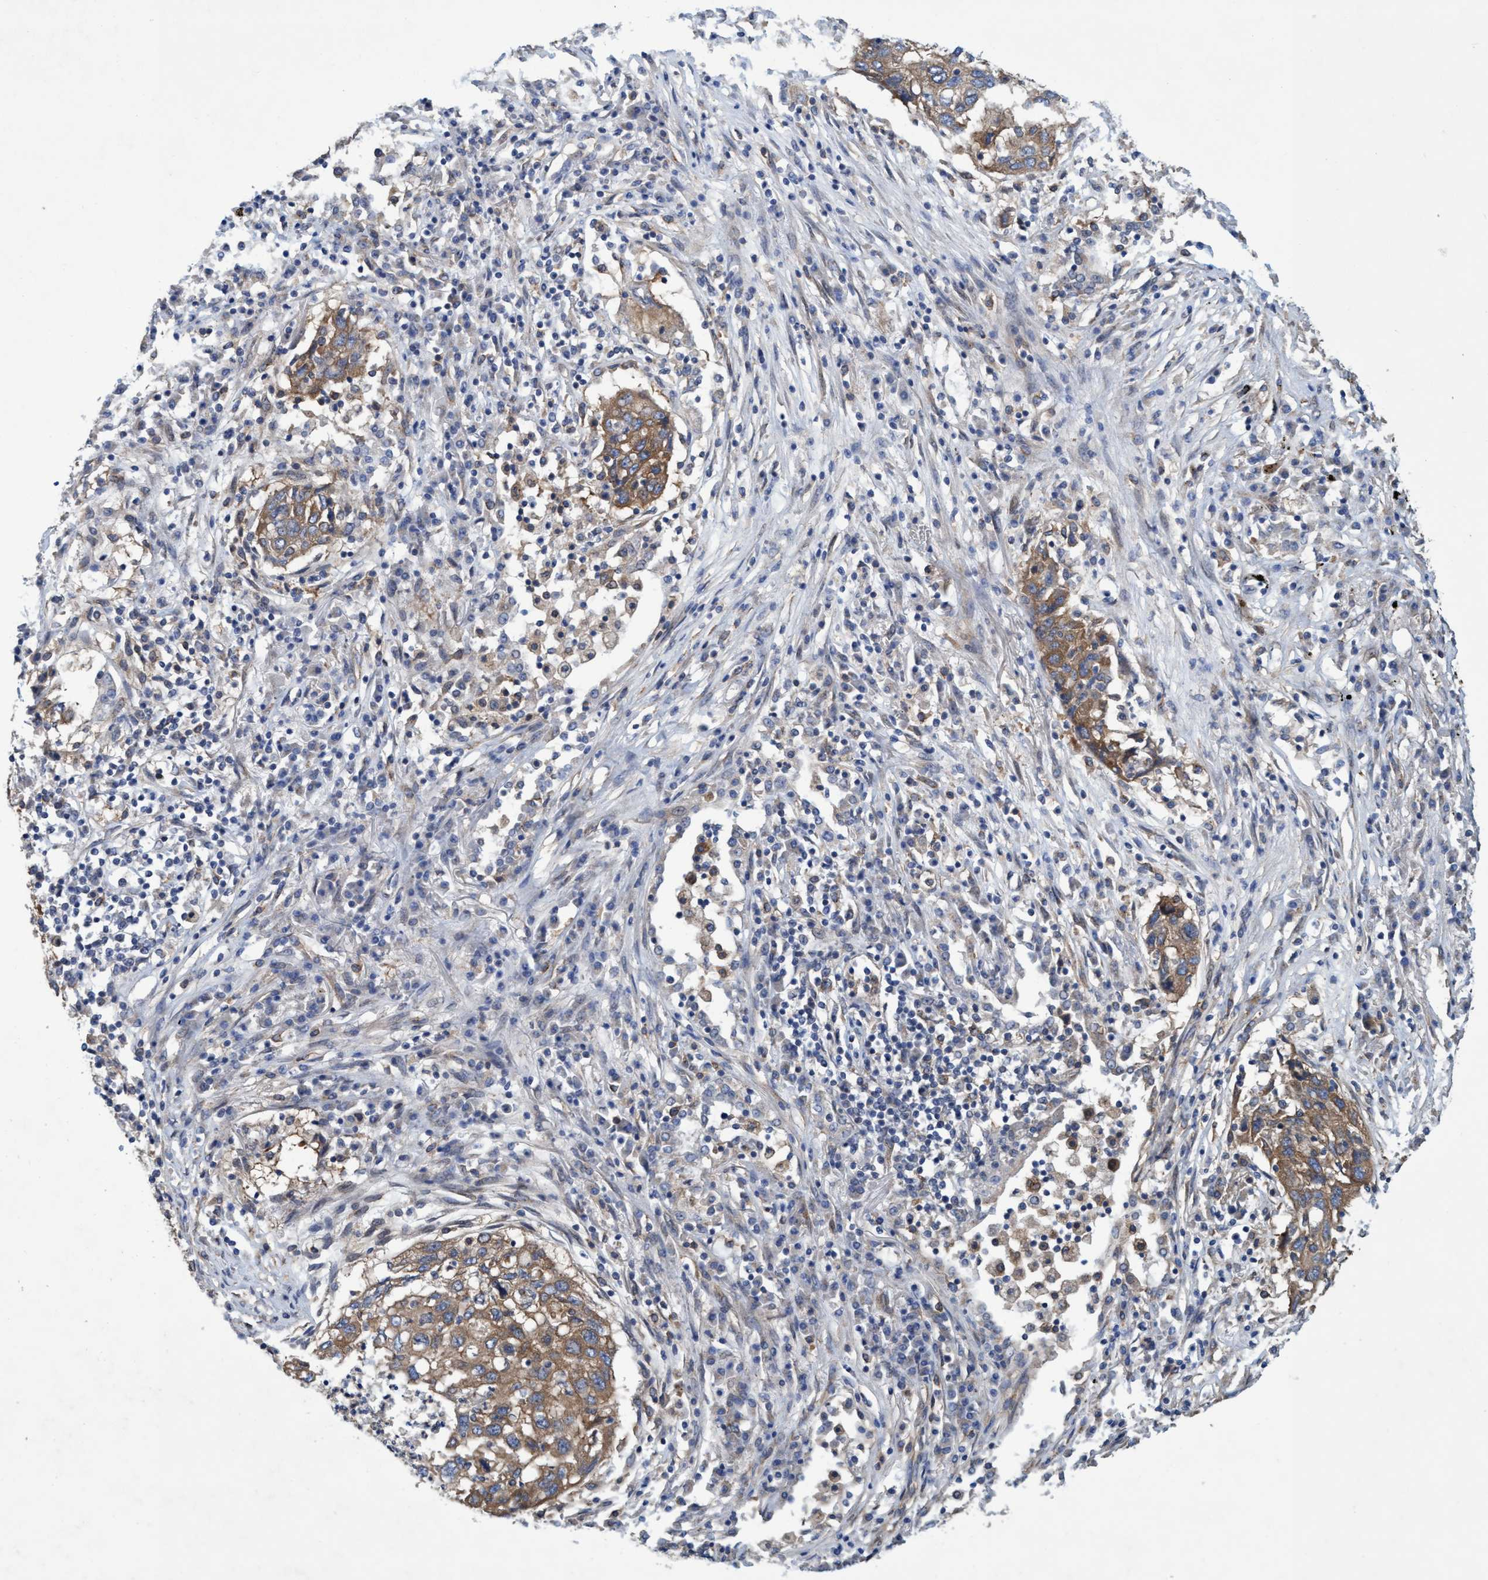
{"staining": {"intensity": "moderate", "quantity": ">75%", "location": "cytoplasmic/membranous"}, "tissue": "lung cancer", "cell_type": "Tumor cells", "image_type": "cancer", "snomed": [{"axis": "morphology", "description": "Squamous cell carcinoma, NOS"}, {"axis": "topography", "description": "Lung"}], "caption": "The photomicrograph displays immunohistochemical staining of squamous cell carcinoma (lung). There is moderate cytoplasmic/membranous positivity is seen in approximately >75% of tumor cells. (Brightfield microscopy of DAB IHC at high magnification).", "gene": "BICD2", "patient": {"sex": "female", "age": 63}}